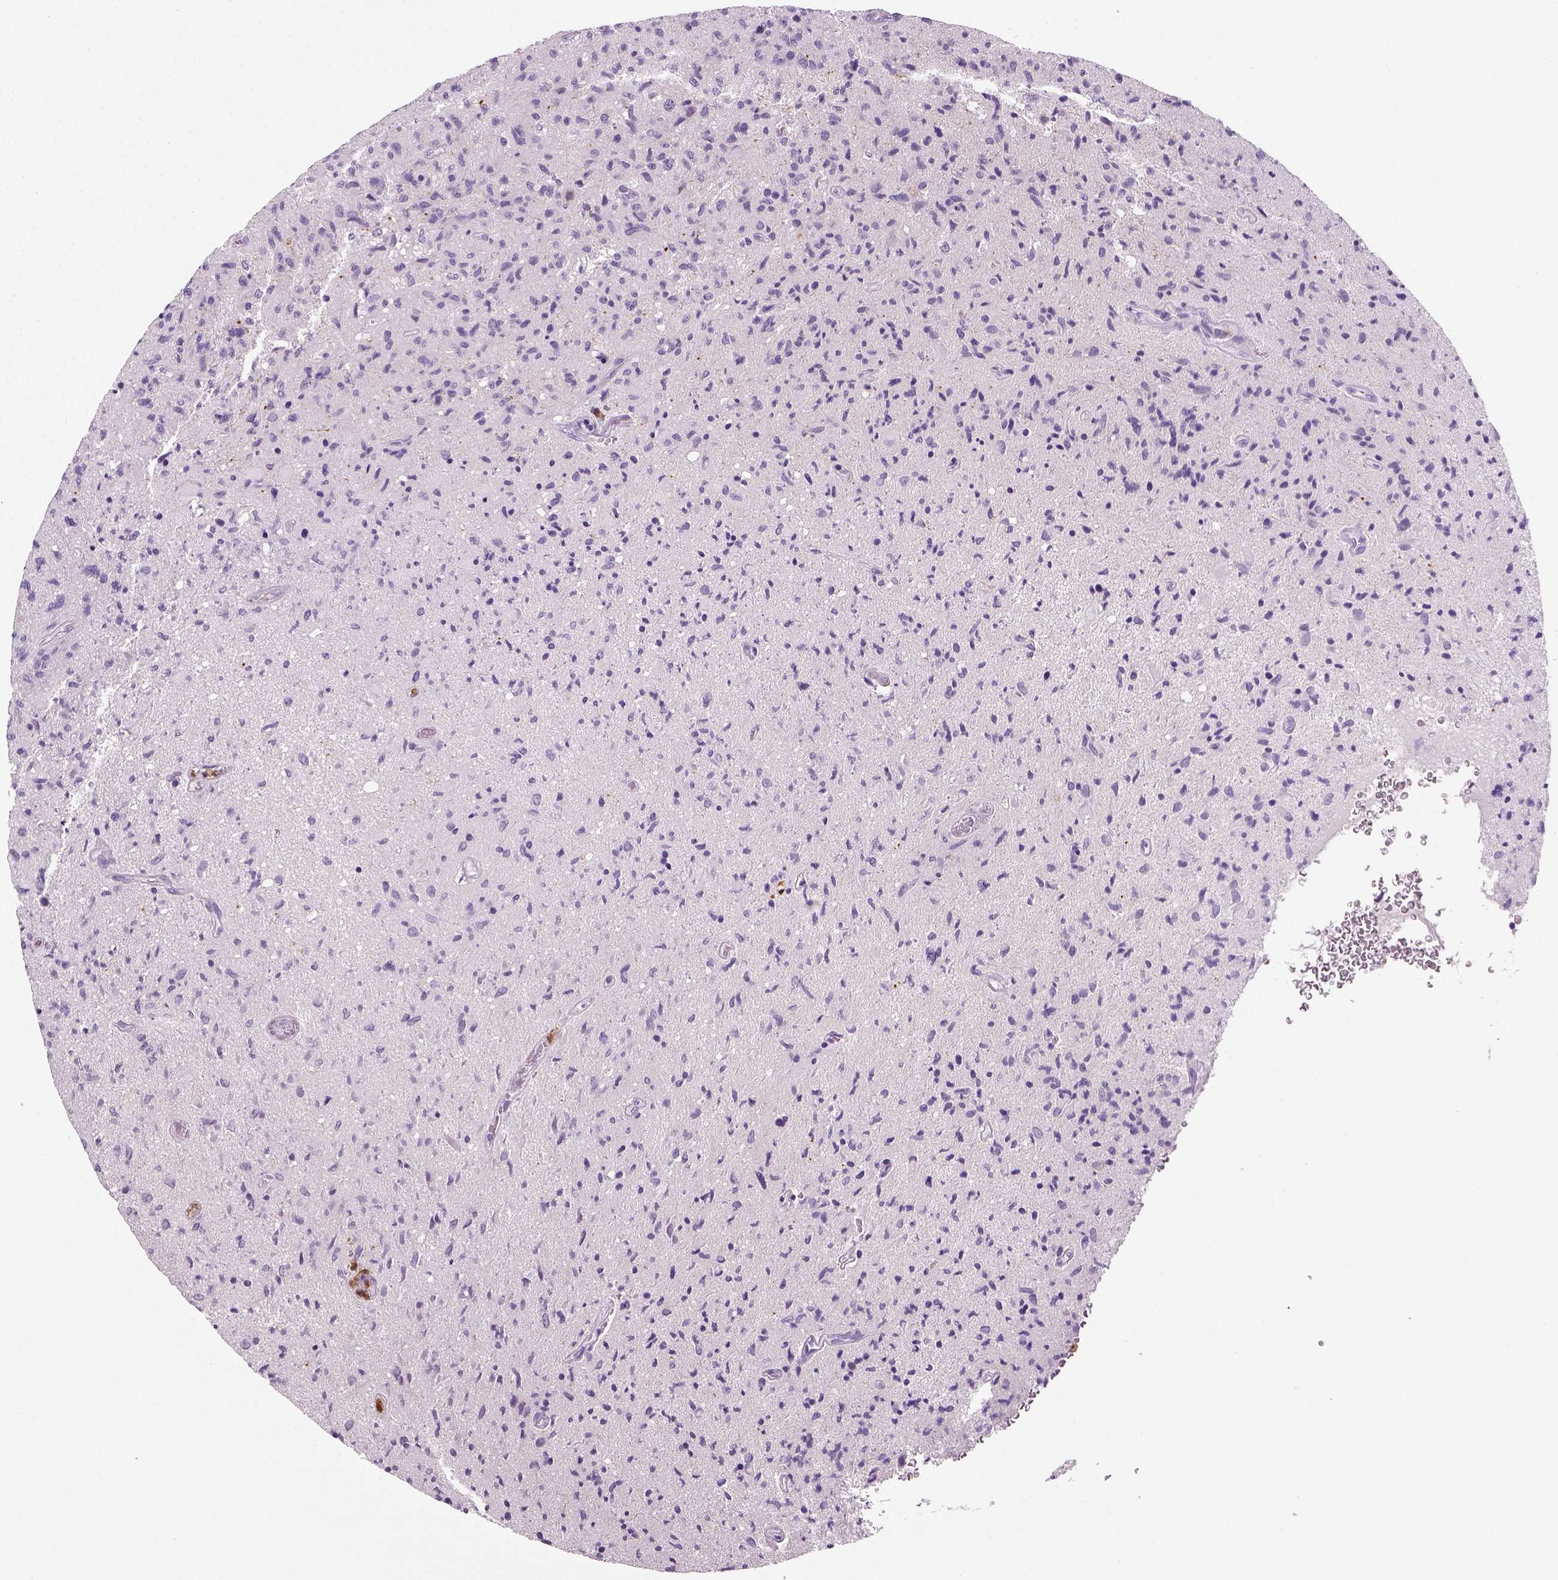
{"staining": {"intensity": "negative", "quantity": "none", "location": "none"}, "tissue": "glioma", "cell_type": "Tumor cells", "image_type": "cancer", "snomed": [{"axis": "morphology", "description": "Glioma, malignant, High grade"}, {"axis": "topography", "description": "Brain"}], "caption": "High magnification brightfield microscopy of malignant high-grade glioma stained with DAB (3,3'-diaminobenzidine) (brown) and counterstained with hematoxylin (blue): tumor cells show no significant staining. The staining was performed using DAB to visualize the protein expression in brown, while the nuclei were stained in blue with hematoxylin (Magnification: 20x).", "gene": "NECAB2", "patient": {"sex": "male", "age": 54}}